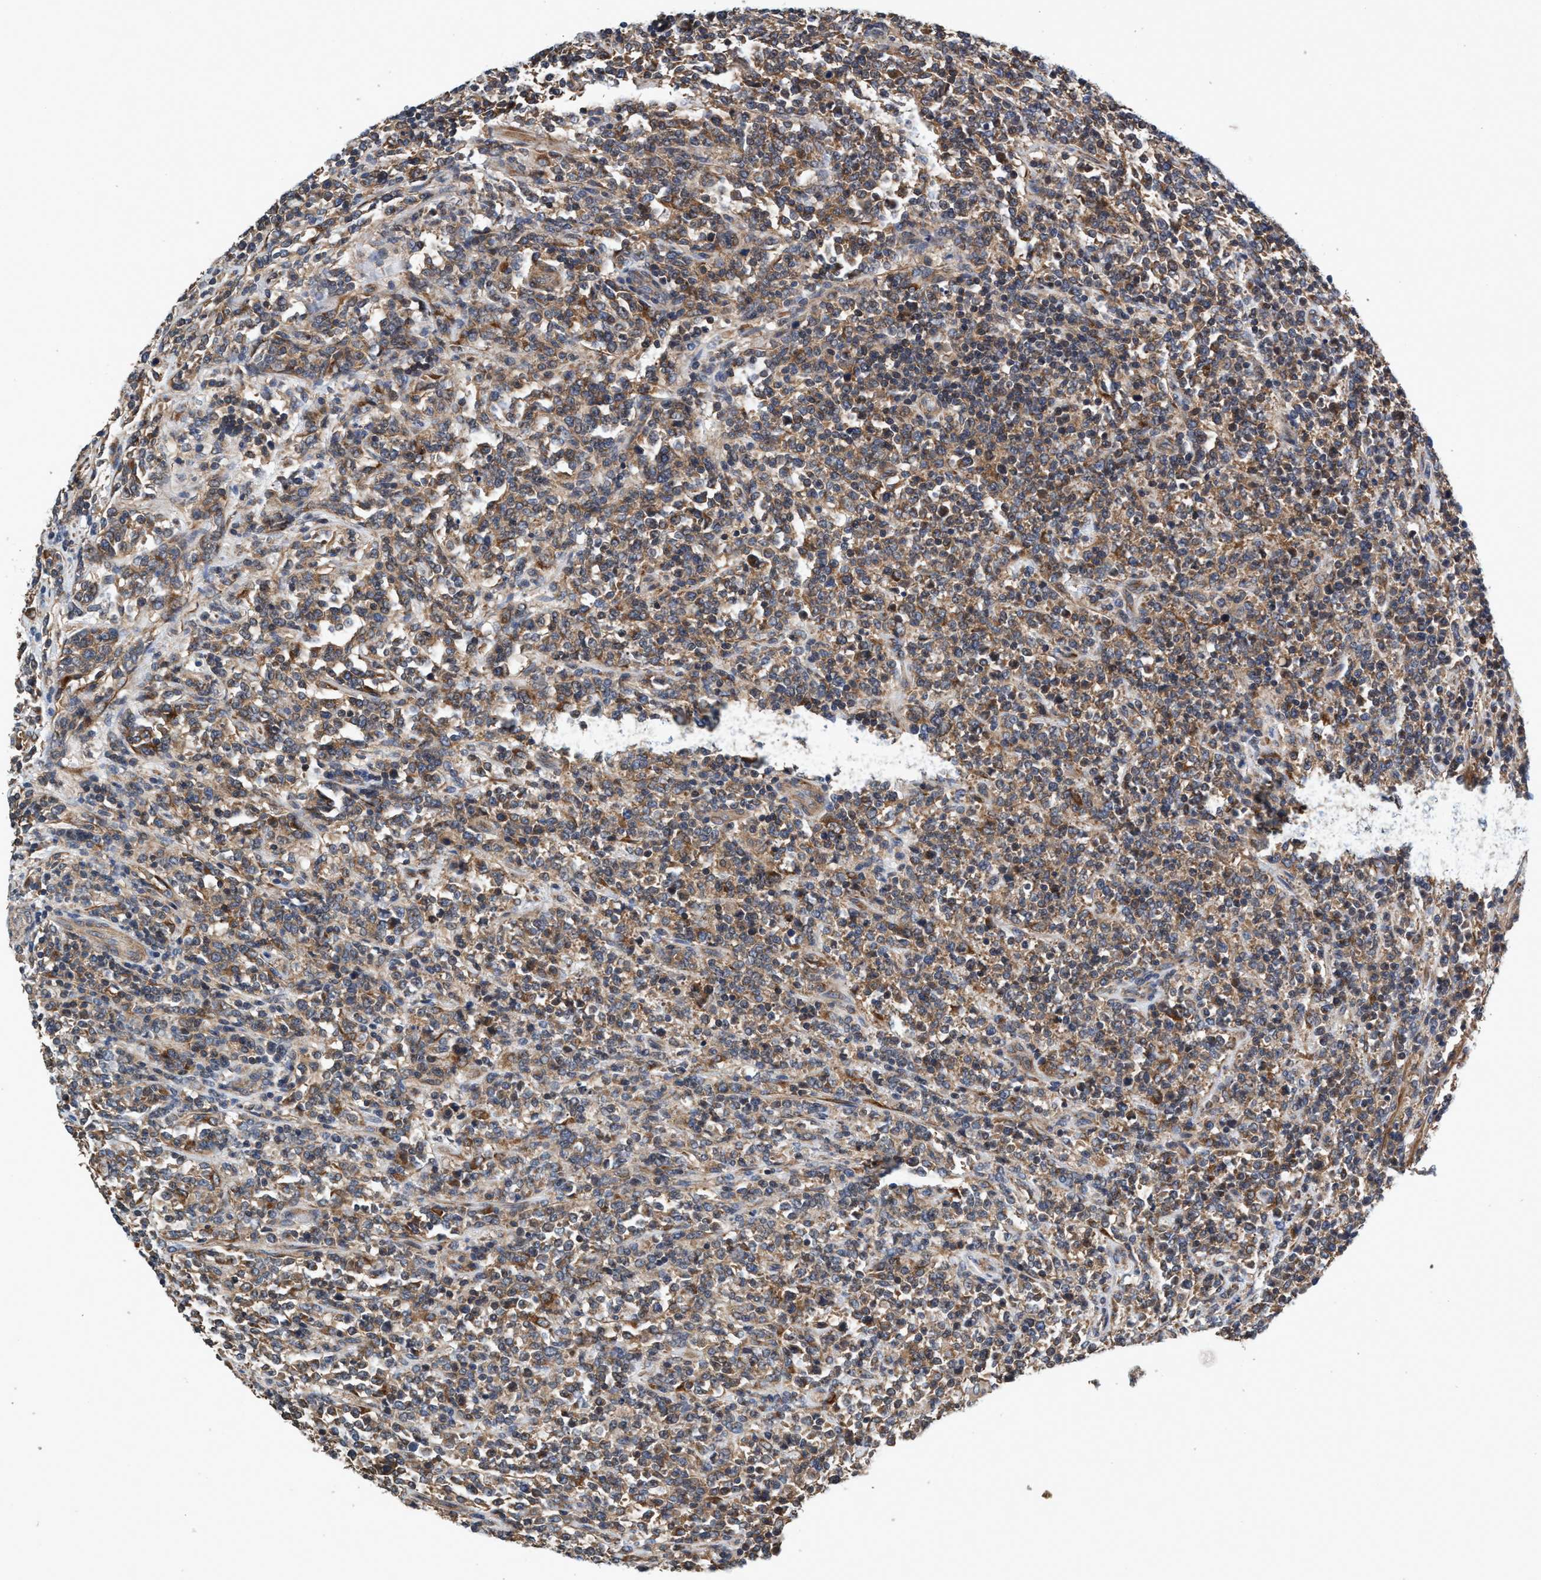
{"staining": {"intensity": "moderate", "quantity": ">75%", "location": "cytoplasmic/membranous"}, "tissue": "lymphoma", "cell_type": "Tumor cells", "image_type": "cancer", "snomed": [{"axis": "morphology", "description": "Malignant lymphoma, non-Hodgkin's type, High grade"}, {"axis": "topography", "description": "Soft tissue"}], "caption": "Immunohistochemical staining of human lymphoma exhibits medium levels of moderate cytoplasmic/membranous staining in about >75% of tumor cells.", "gene": "CALCOCO2", "patient": {"sex": "male", "age": 18}}